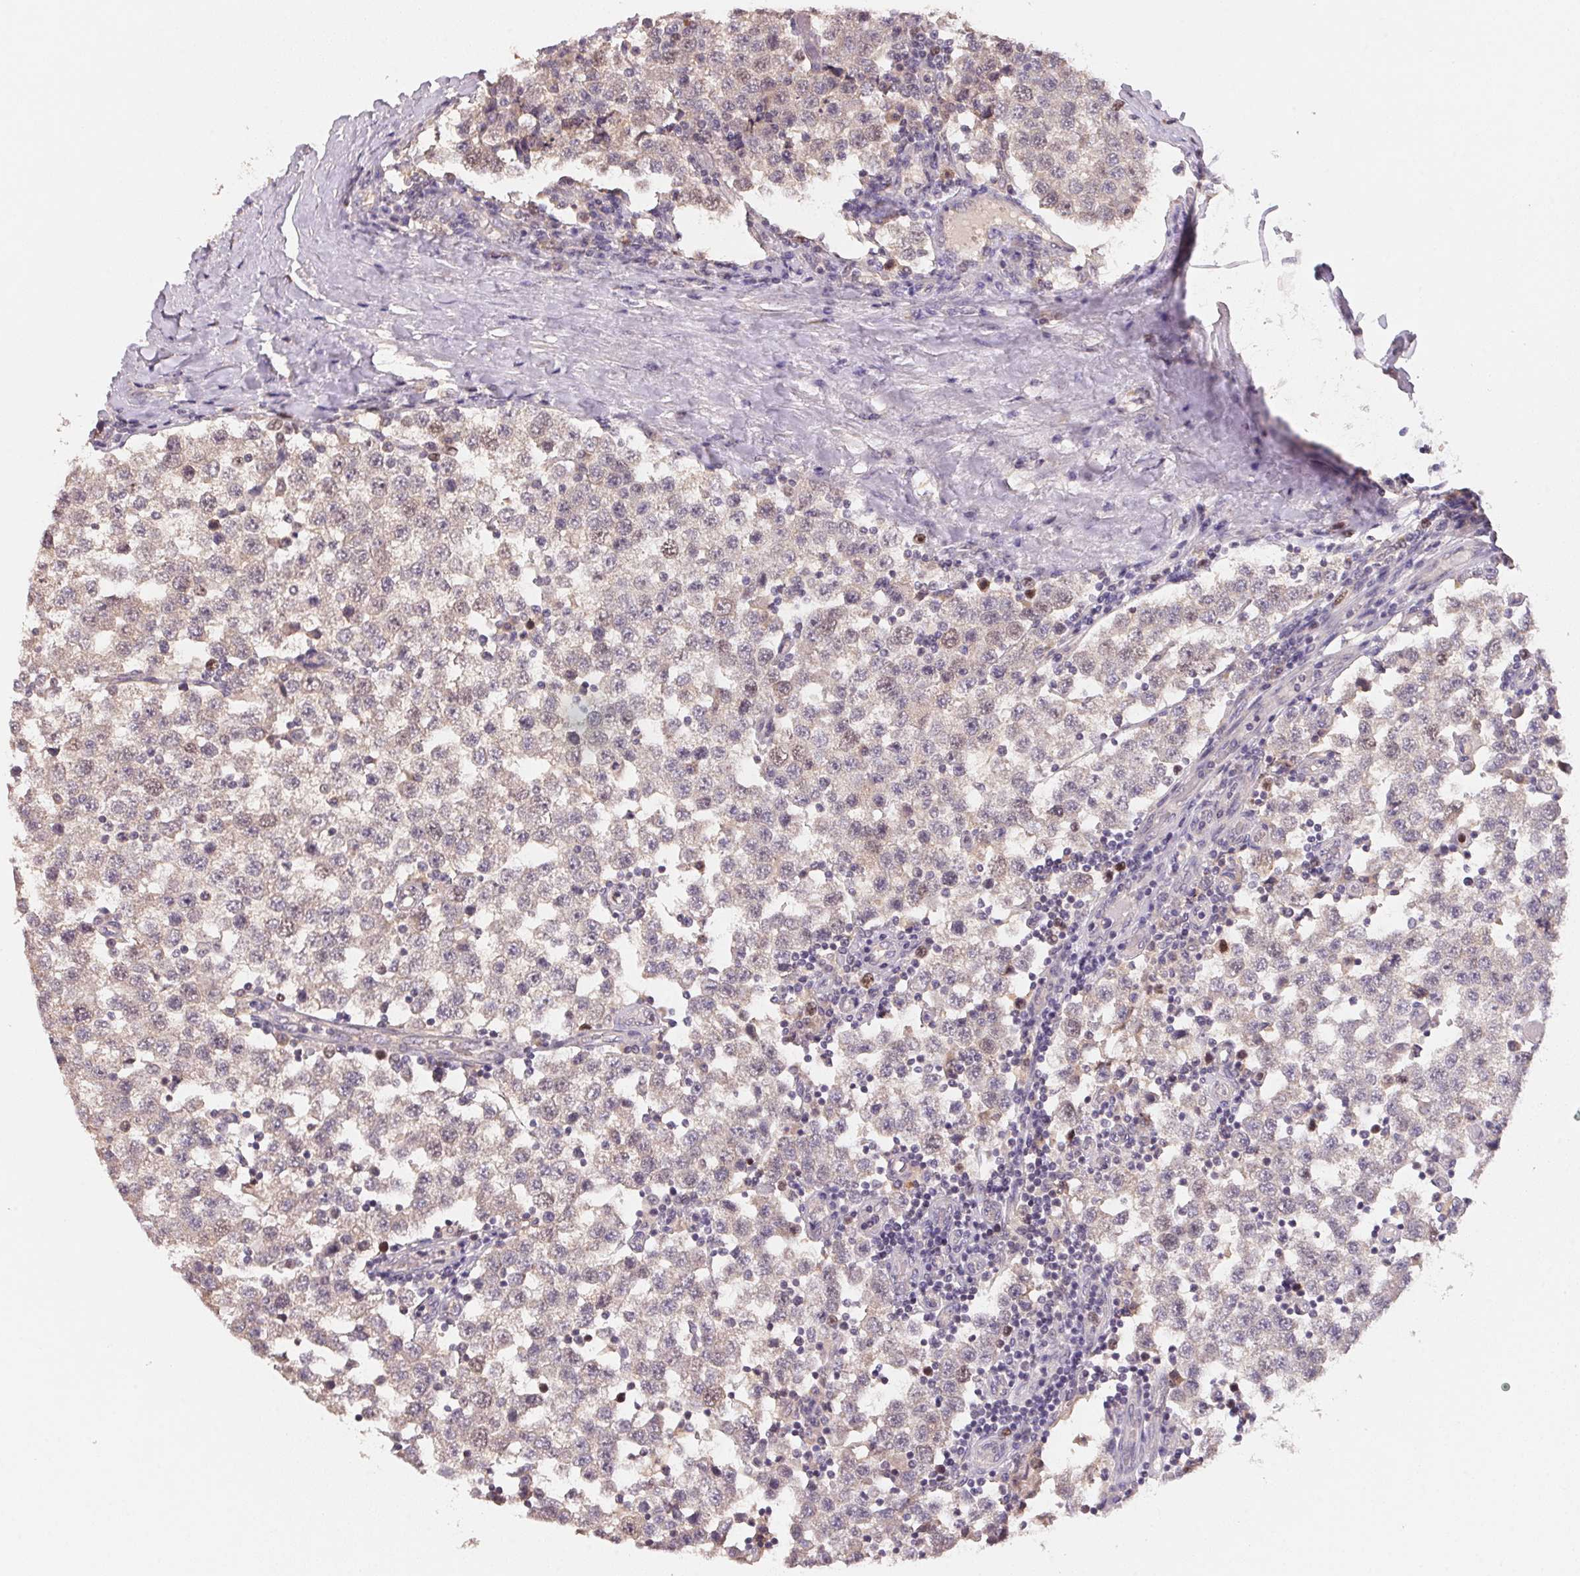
{"staining": {"intensity": "weak", "quantity": "<25%", "location": "nuclear"}, "tissue": "testis cancer", "cell_type": "Tumor cells", "image_type": "cancer", "snomed": [{"axis": "morphology", "description": "Seminoma, NOS"}, {"axis": "topography", "description": "Testis"}], "caption": "DAB (3,3'-diaminobenzidine) immunohistochemical staining of testis cancer (seminoma) shows no significant positivity in tumor cells. (DAB (3,3'-diaminobenzidine) immunohistochemistry visualized using brightfield microscopy, high magnification).", "gene": "KIFC1", "patient": {"sex": "male", "age": 34}}